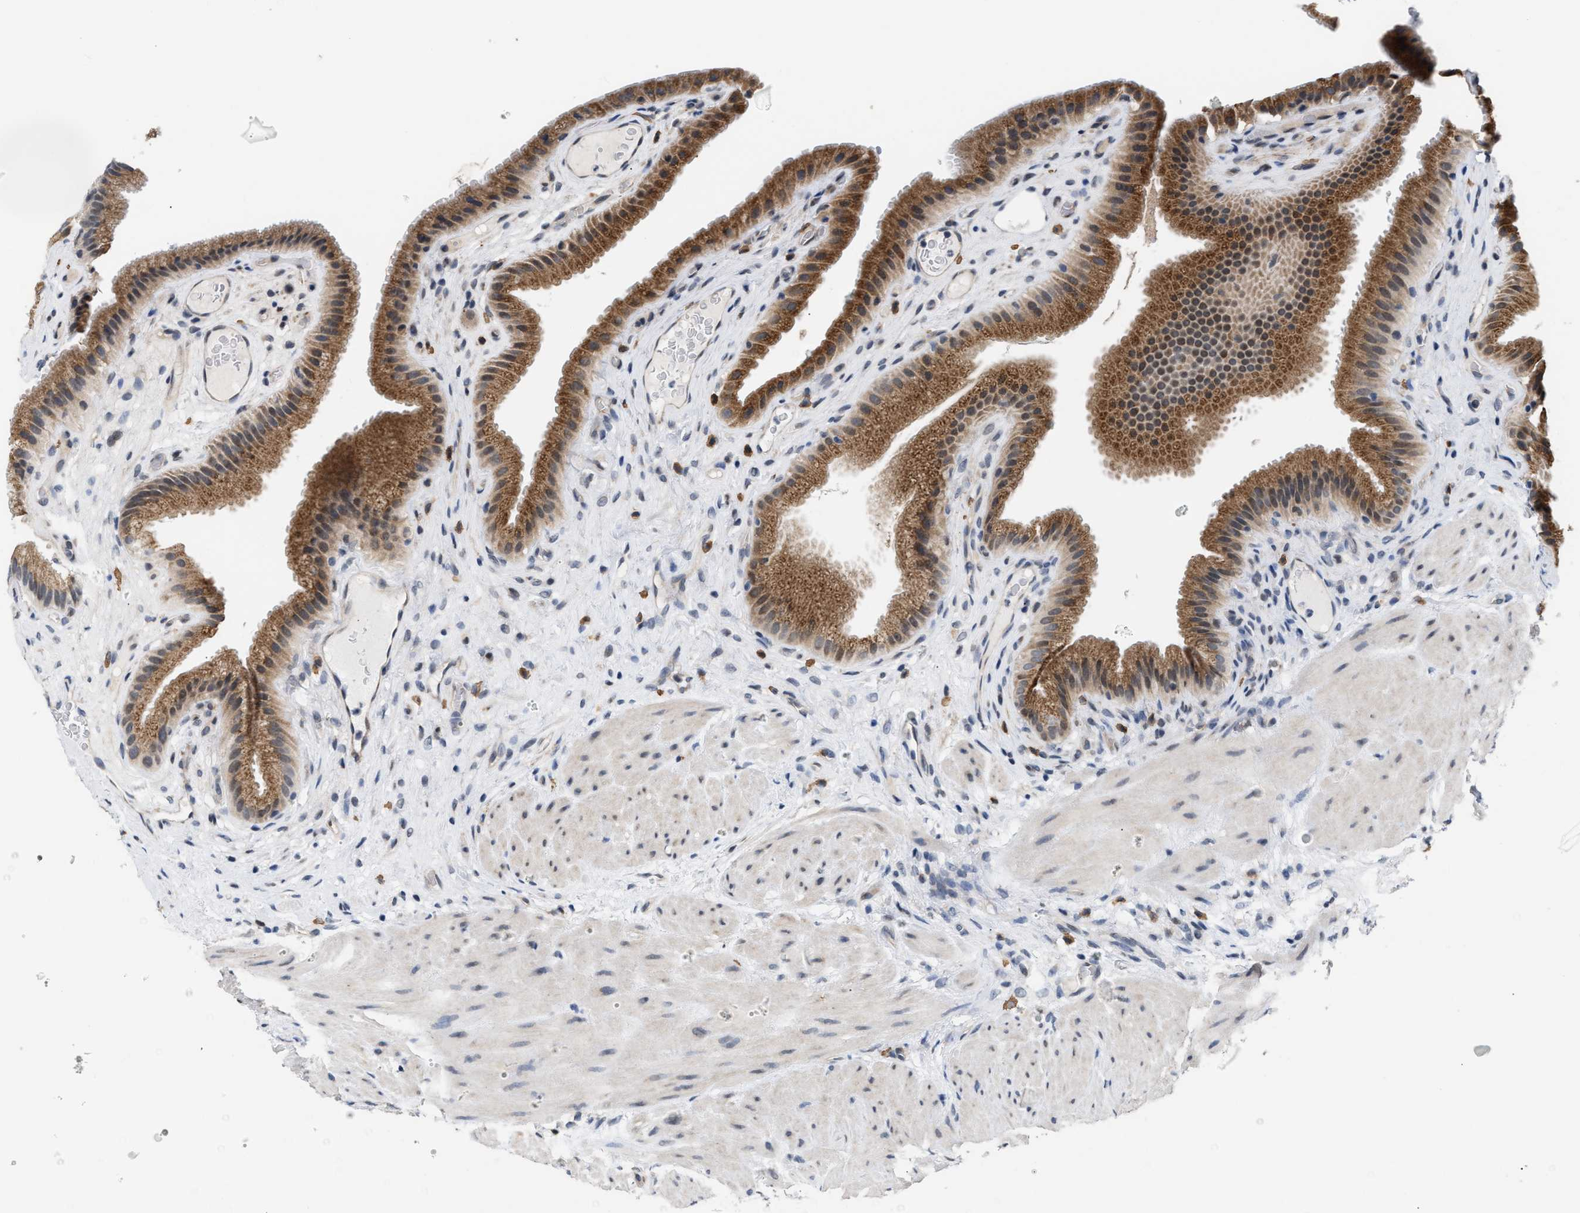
{"staining": {"intensity": "strong", "quantity": ">75%", "location": "cytoplasmic/membranous"}, "tissue": "gallbladder", "cell_type": "Glandular cells", "image_type": "normal", "snomed": [{"axis": "morphology", "description": "Normal tissue, NOS"}, {"axis": "topography", "description": "Gallbladder"}], "caption": "Immunohistochemical staining of normal gallbladder shows strong cytoplasmic/membranous protein positivity in about >75% of glandular cells.", "gene": "TXNRD3", "patient": {"sex": "male", "age": 49}}